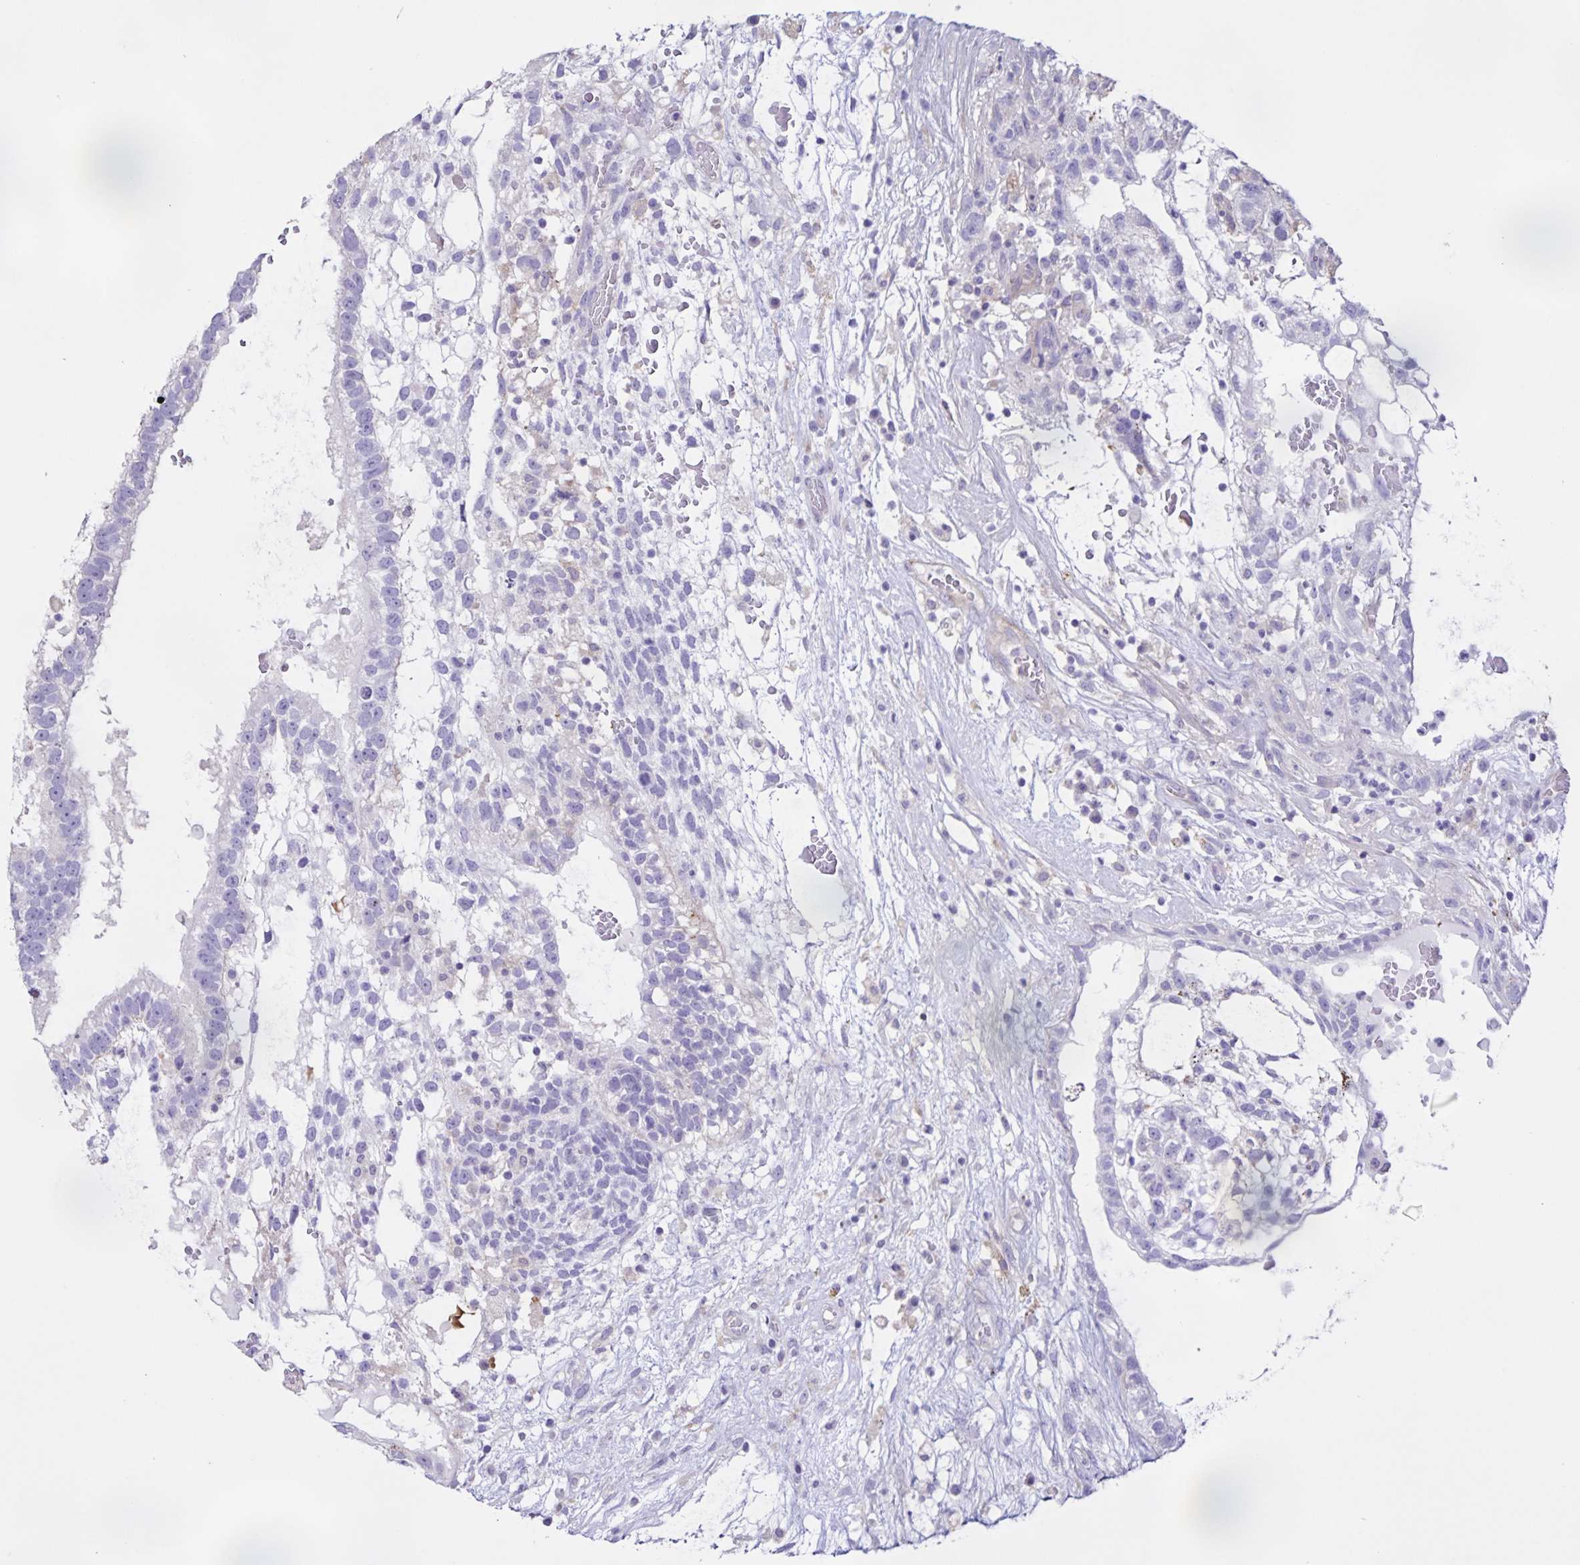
{"staining": {"intensity": "negative", "quantity": "none", "location": "none"}, "tissue": "testis cancer", "cell_type": "Tumor cells", "image_type": "cancer", "snomed": [{"axis": "morphology", "description": "Normal tissue, NOS"}, {"axis": "morphology", "description": "Carcinoma, Embryonal, NOS"}, {"axis": "topography", "description": "Testis"}], "caption": "An immunohistochemistry image of embryonal carcinoma (testis) is shown. There is no staining in tumor cells of embryonal carcinoma (testis).", "gene": "BOLL", "patient": {"sex": "male", "age": 32}}